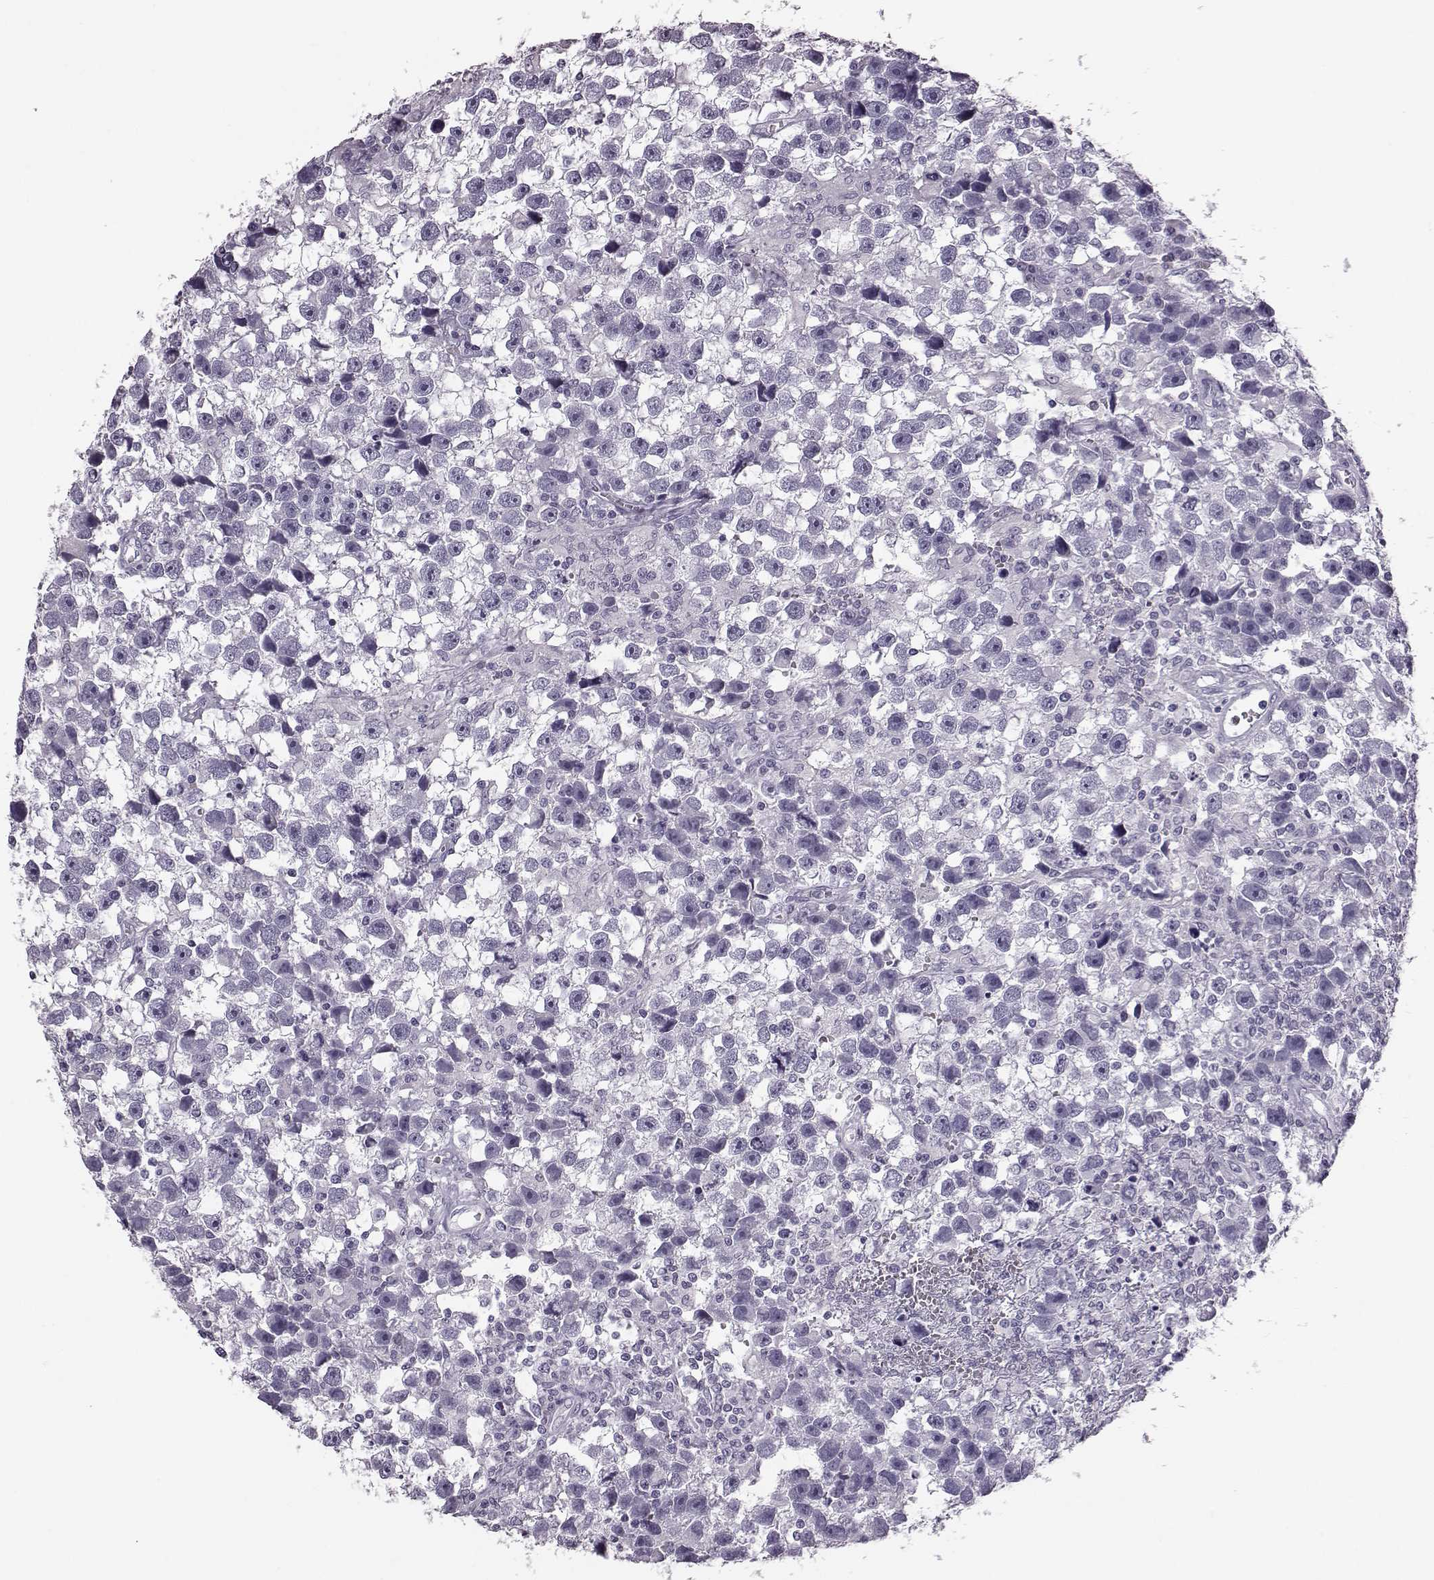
{"staining": {"intensity": "negative", "quantity": "none", "location": "none"}, "tissue": "testis cancer", "cell_type": "Tumor cells", "image_type": "cancer", "snomed": [{"axis": "morphology", "description": "Seminoma, NOS"}, {"axis": "topography", "description": "Testis"}], "caption": "An IHC image of seminoma (testis) is shown. There is no staining in tumor cells of seminoma (testis). (Immunohistochemistry (ihc), brightfield microscopy, high magnification).", "gene": "JSRP1", "patient": {"sex": "male", "age": 43}}